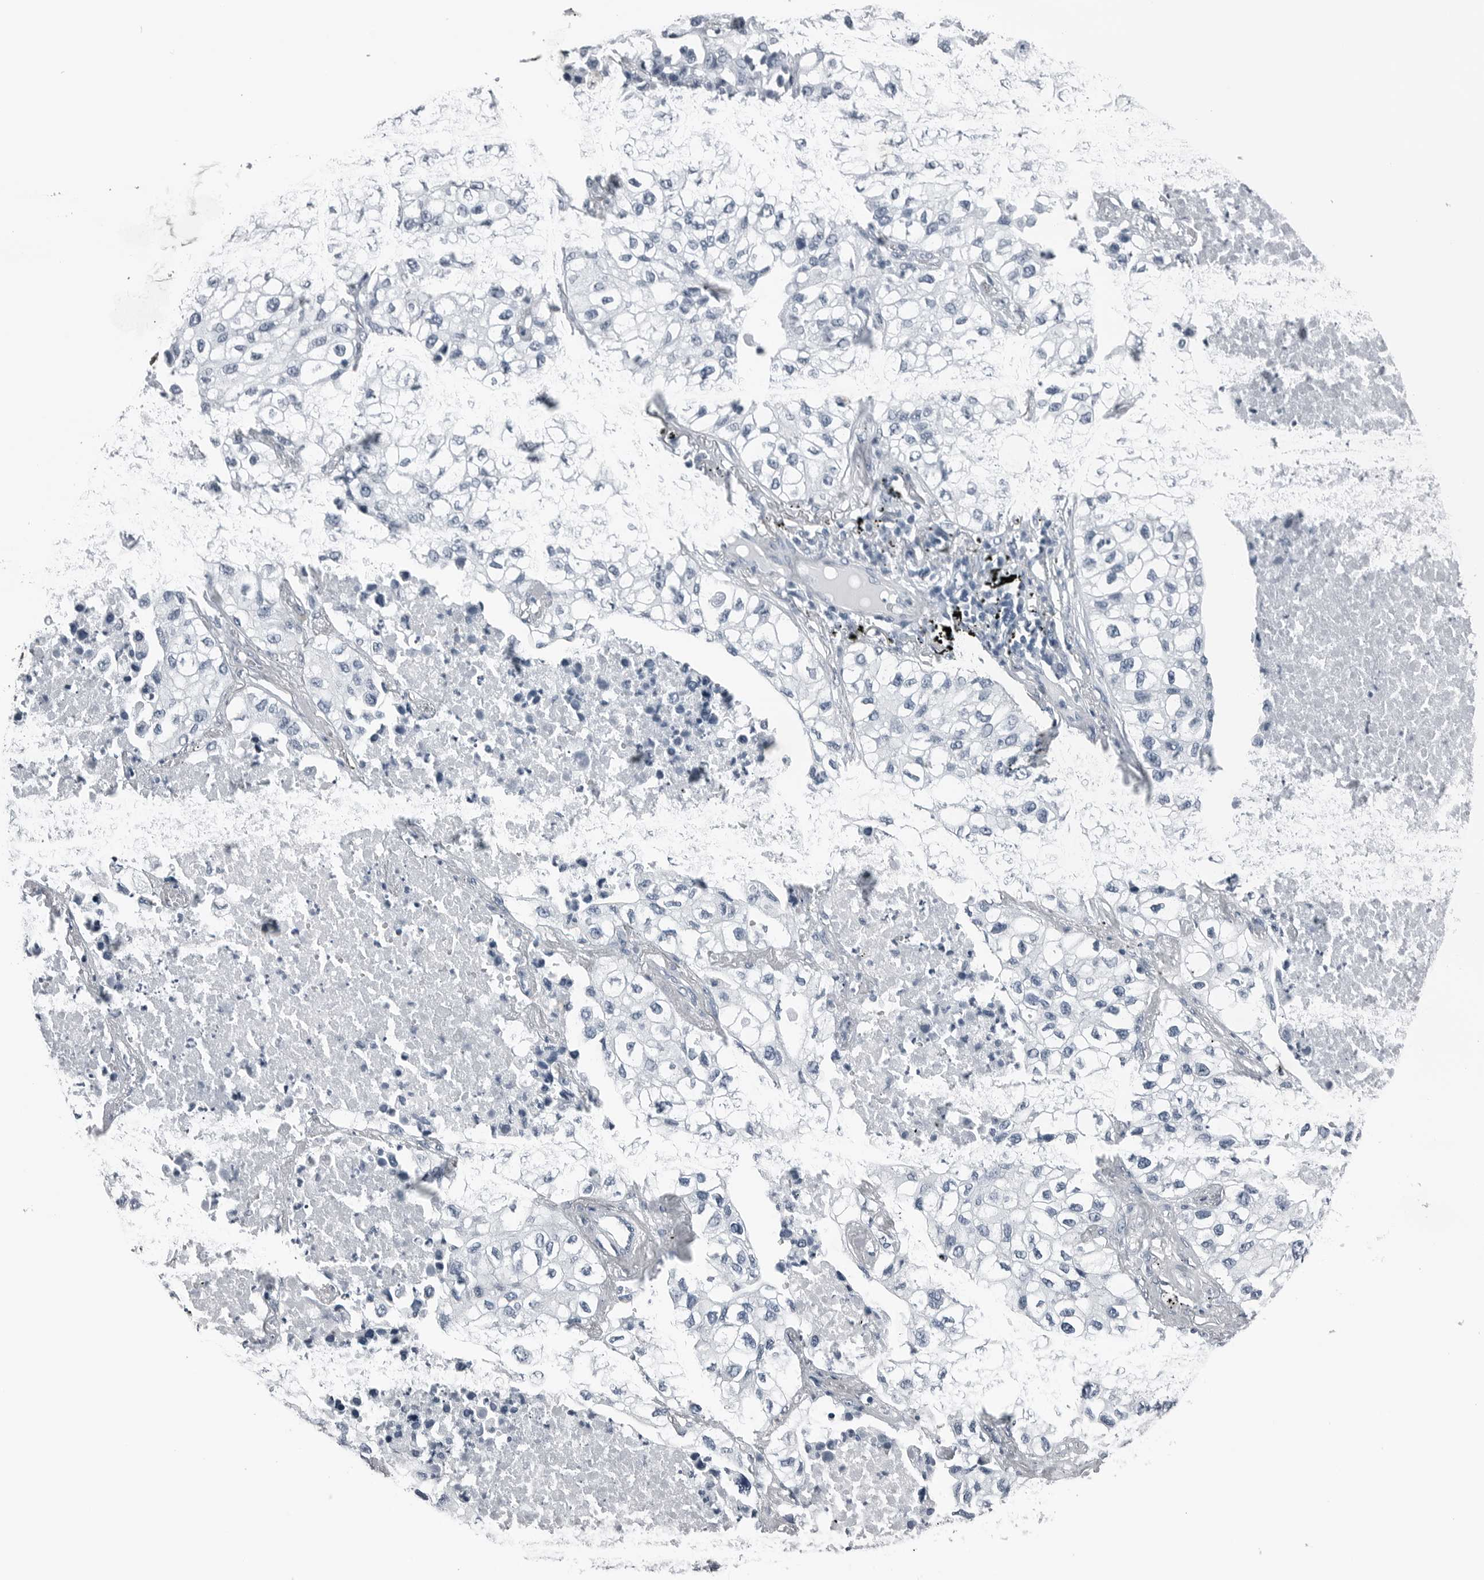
{"staining": {"intensity": "negative", "quantity": "none", "location": "none"}, "tissue": "lung cancer", "cell_type": "Tumor cells", "image_type": "cancer", "snomed": [{"axis": "morphology", "description": "Adenocarcinoma, NOS"}, {"axis": "topography", "description": "Lung"}], "caption": "High magnification brightfield microscopy of lung adenocarcinoma stained with DAB (brown) and counterstained with hematoxylin (blue): tumor cells show no significant staining.", "gene": "SPINK1", "patient": {"sex": "male", "age": 63}}